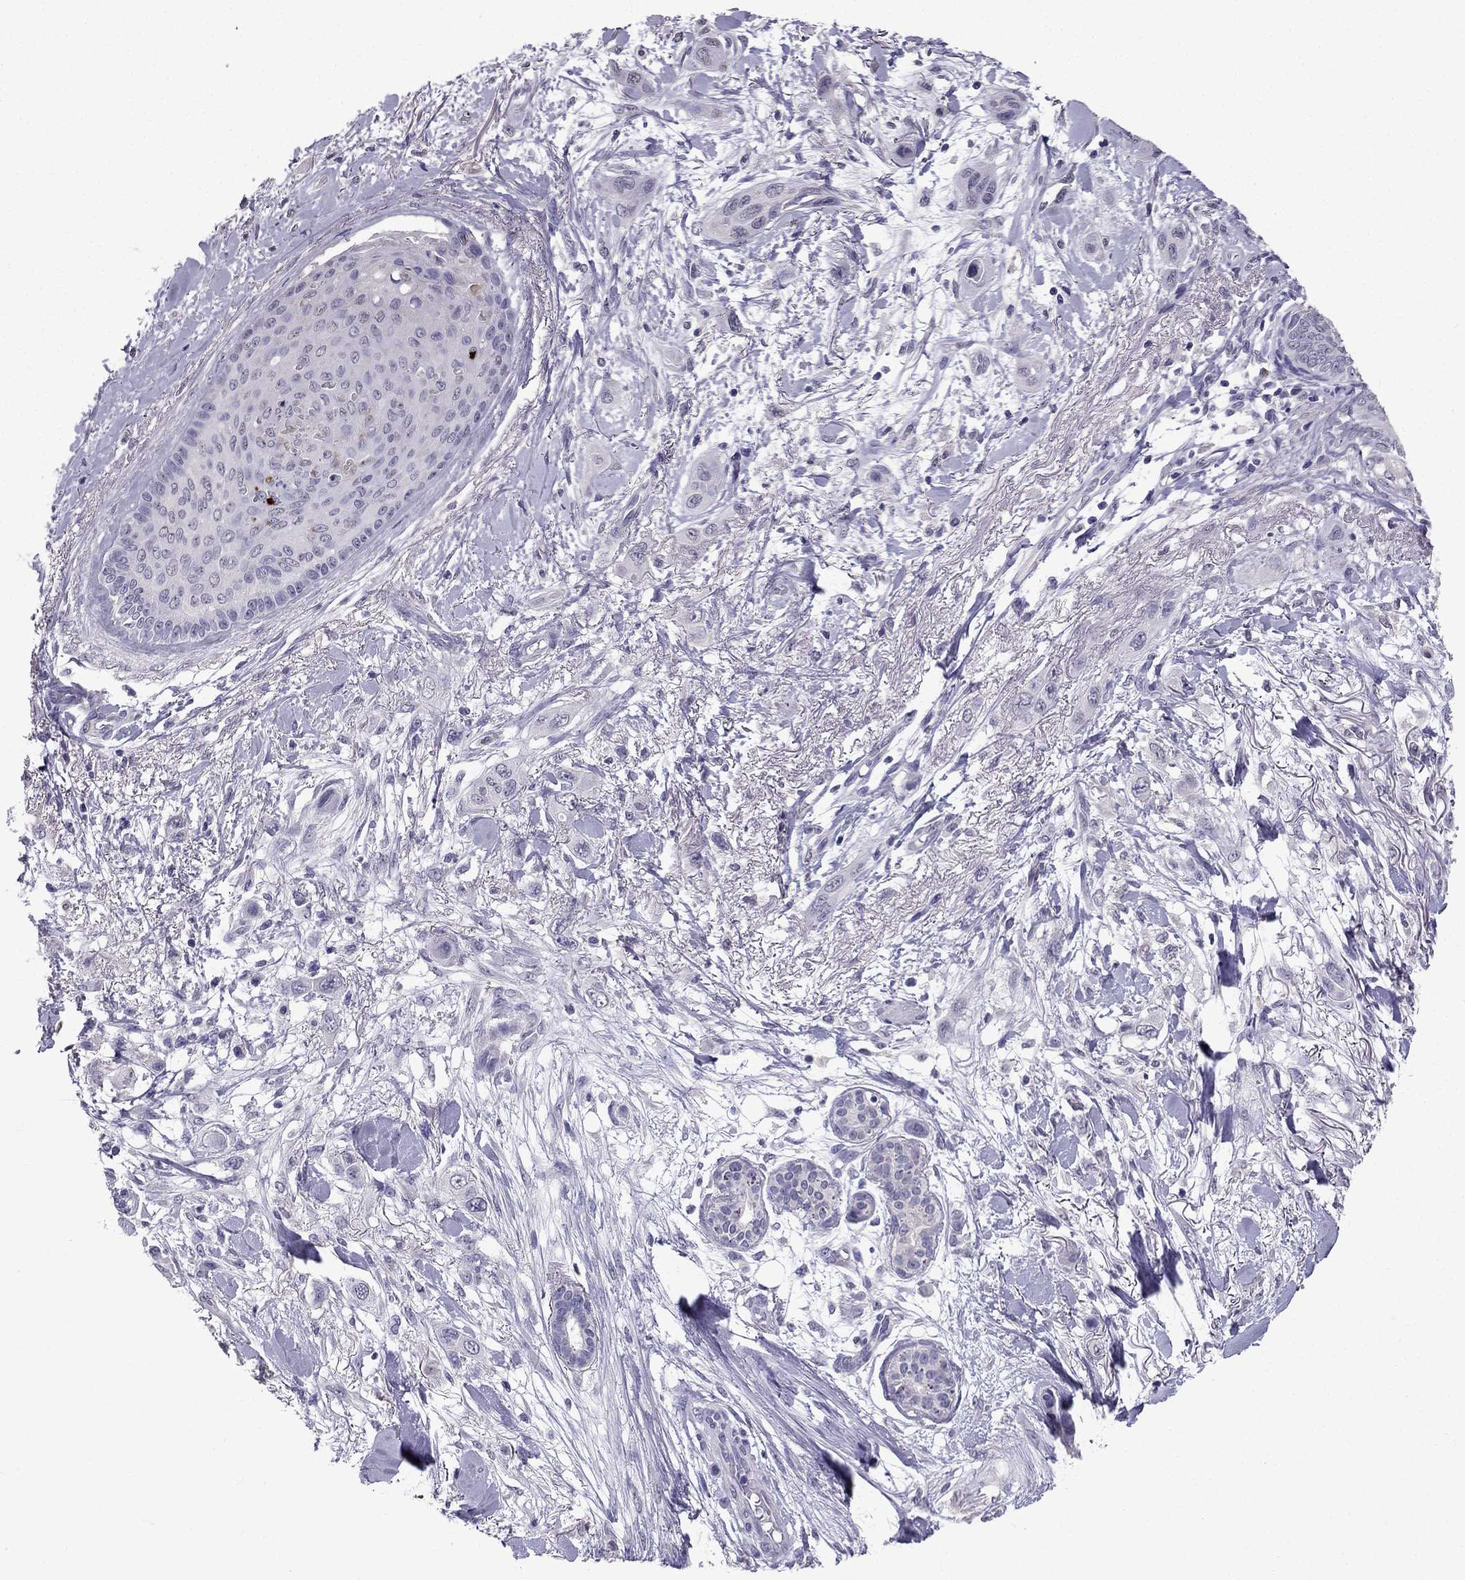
{"staining": {"intensity": "negative", "quantity": "none", "location": "none"}, "tissue": "skin cancer", "cell_type": "Tumor cells", "image_type": "cancer", "snomed": [{"axis": "morphology", "description": "Squamous cell carcinoma, NOS"}, {"axis": "topography", "description": "Skin"}], "caption": "Photomicrograph shows no protein staining in tumor cells of squamous cell carcinoma (skin) tissue. The staining is performed using DAB (3,3'-diaminobenzidine) brown chromogen with nuclei counter-stained in using hematoxylin.", "gene": "SCG5", "patient": {"sex": "male", "age": 79}}